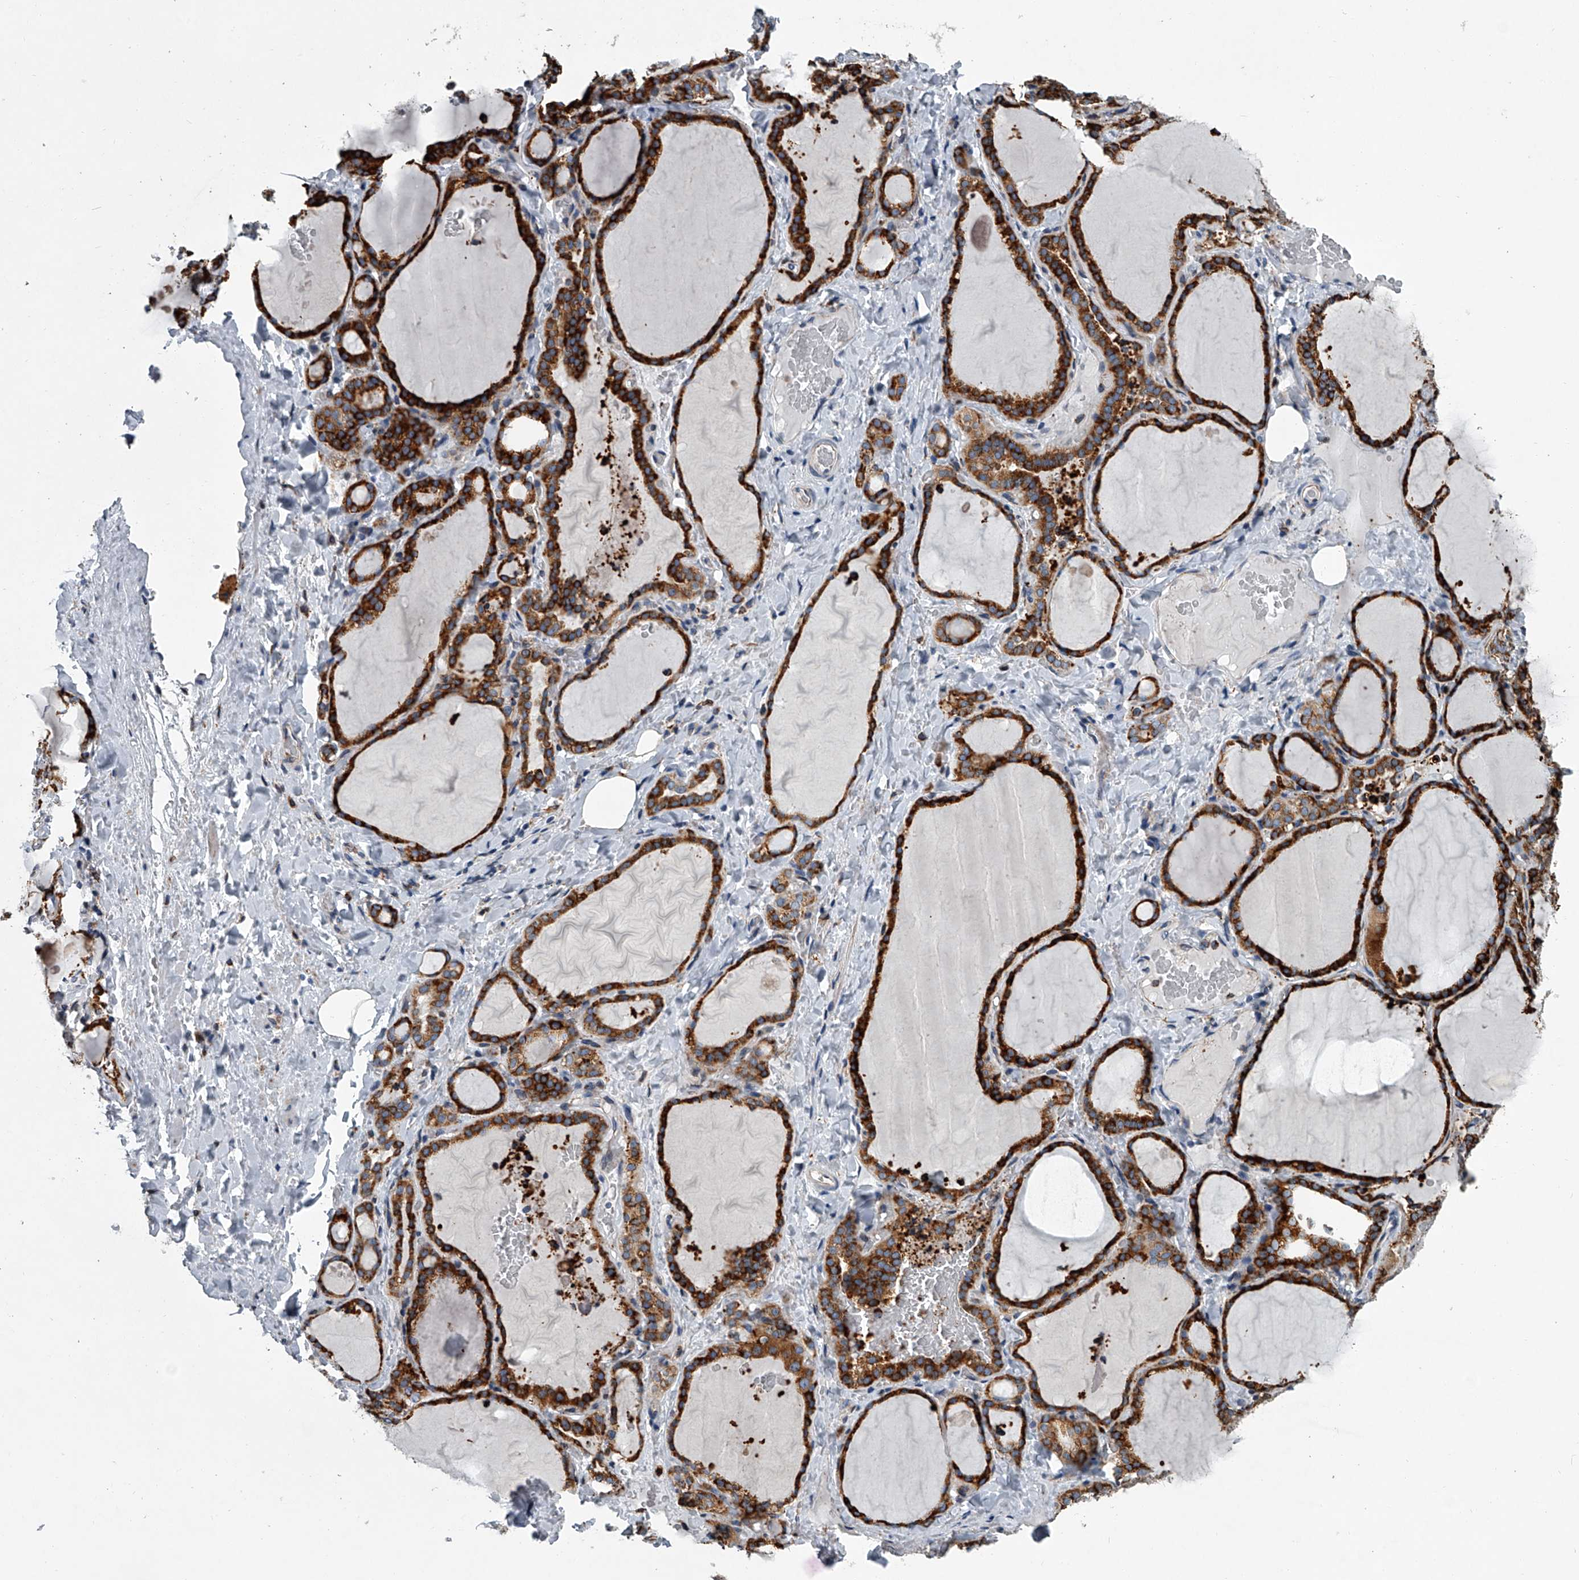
{"staining": {"intensity": "strong", "quantity": ">75%", "location": "cytoplasmic/membranous"}, "tissue": "thyroid gland", "cell_type": "Glandular cells", "image_type": "normal", "snomed": [{"axis": "morphology", "description": "Normal tissue, NOS"}, {"axis": "topography", "description": "Thyroid gland"}], "caption": "Unremarkable thyroid gland displays strong cytoplasmic/membranous positivity in approximately >75% of glandular cells (Stains: DAB in brown, nuclei in blue, Microscopy: brightfield microscopy at high magnification)..", "gene": "TMEM63C", "patient": {"sex": "female", "age": 22}}